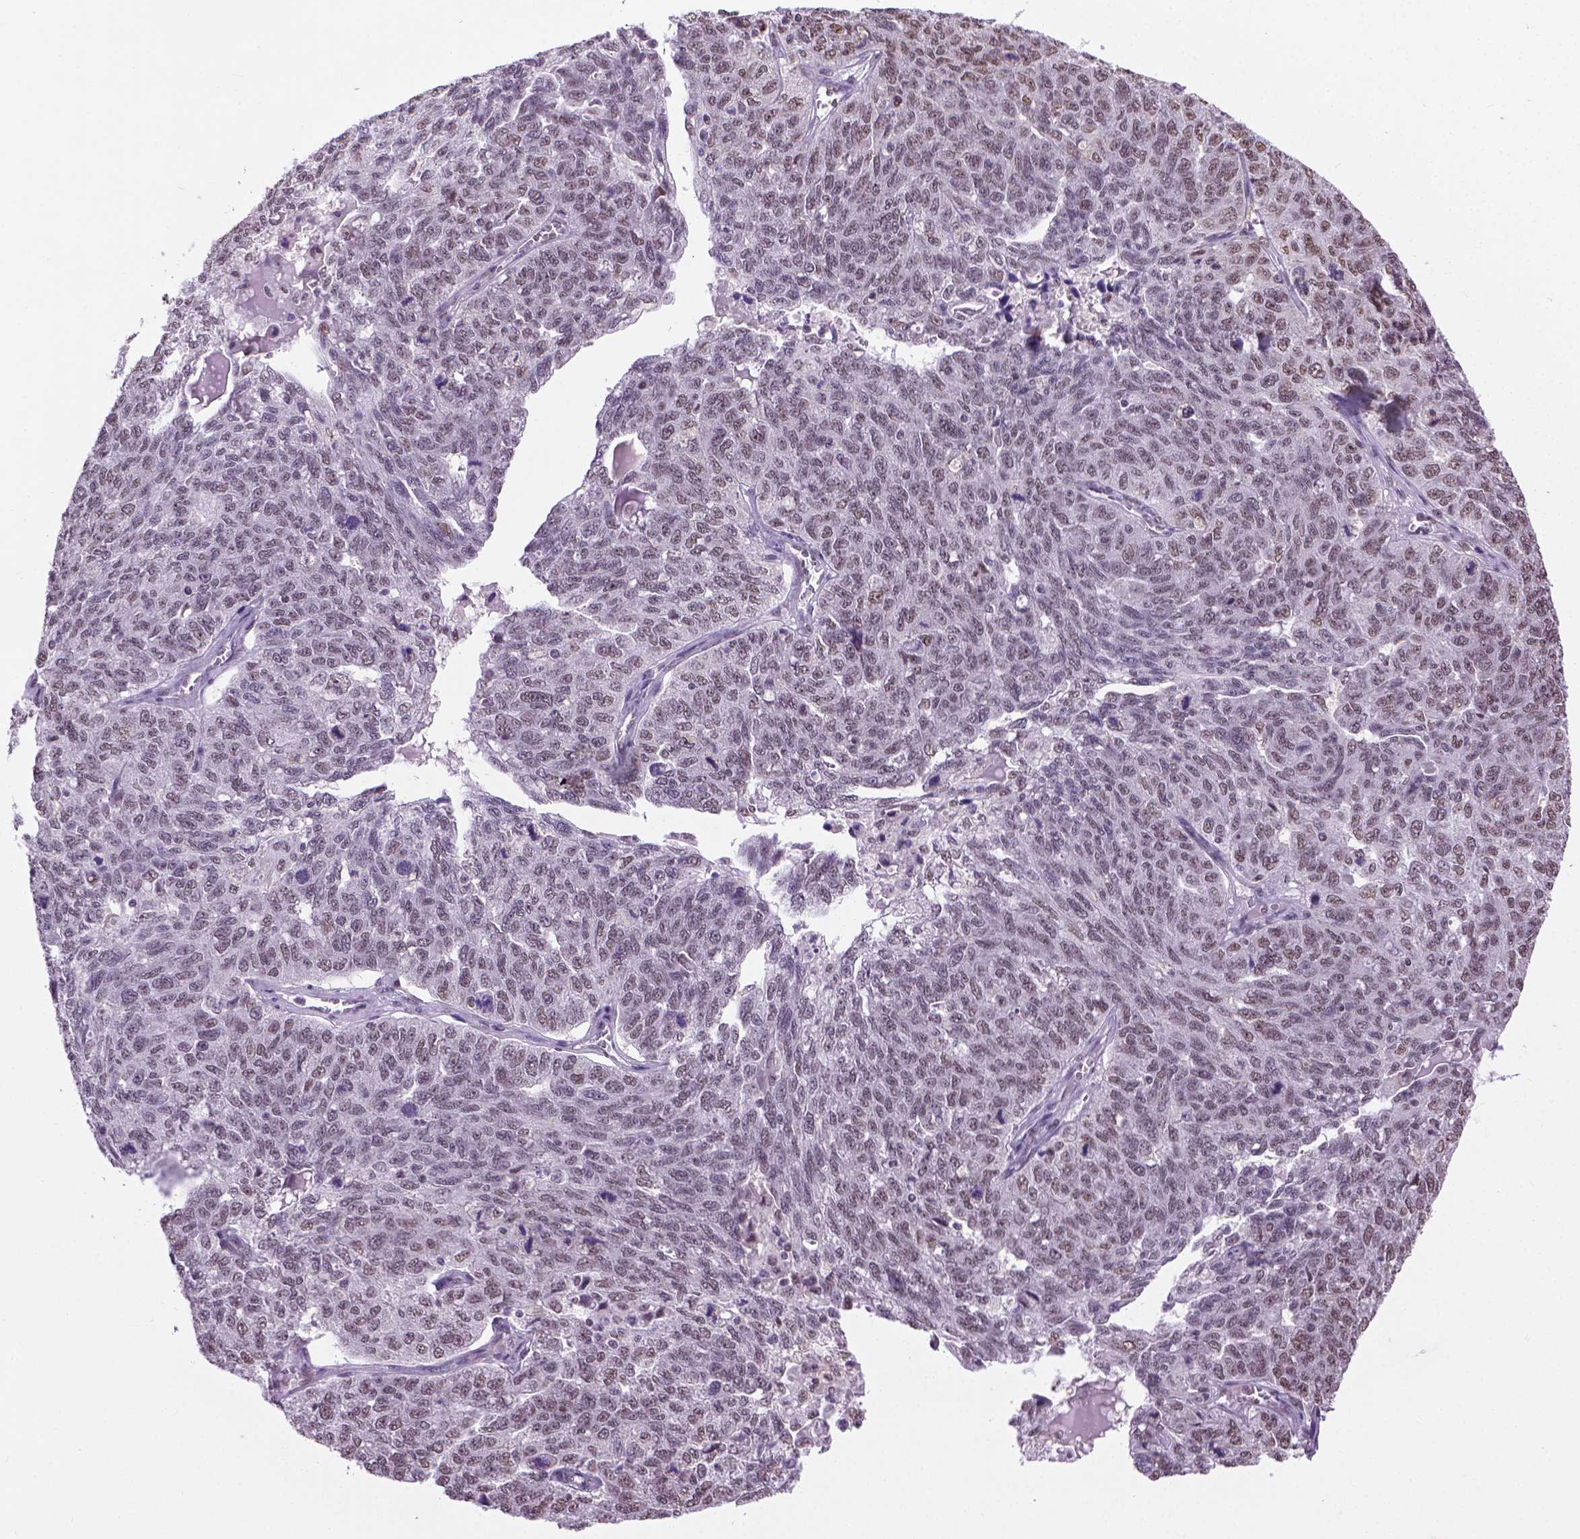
{"staining": {"intensity": "weak", "quantity": "25%-75%", "location": "nuclear"}, "tissue": "ovarian cancer", "cell_type": "Tumor cells", "image_type": "cancer", "snomed": [{"axis": "morphology", "description": "Cystadenocarcinoma, serous, NOS"}, {"axis": "topography", "description": "Ovary"}], "caption": "The immunohistochemical stain shows weak nuclear staining in tumor cells of ovarian serous cystadenocarcinoma tissue.", "gene": "ABI2", "patient": {"sex": "female", "age": 71}}